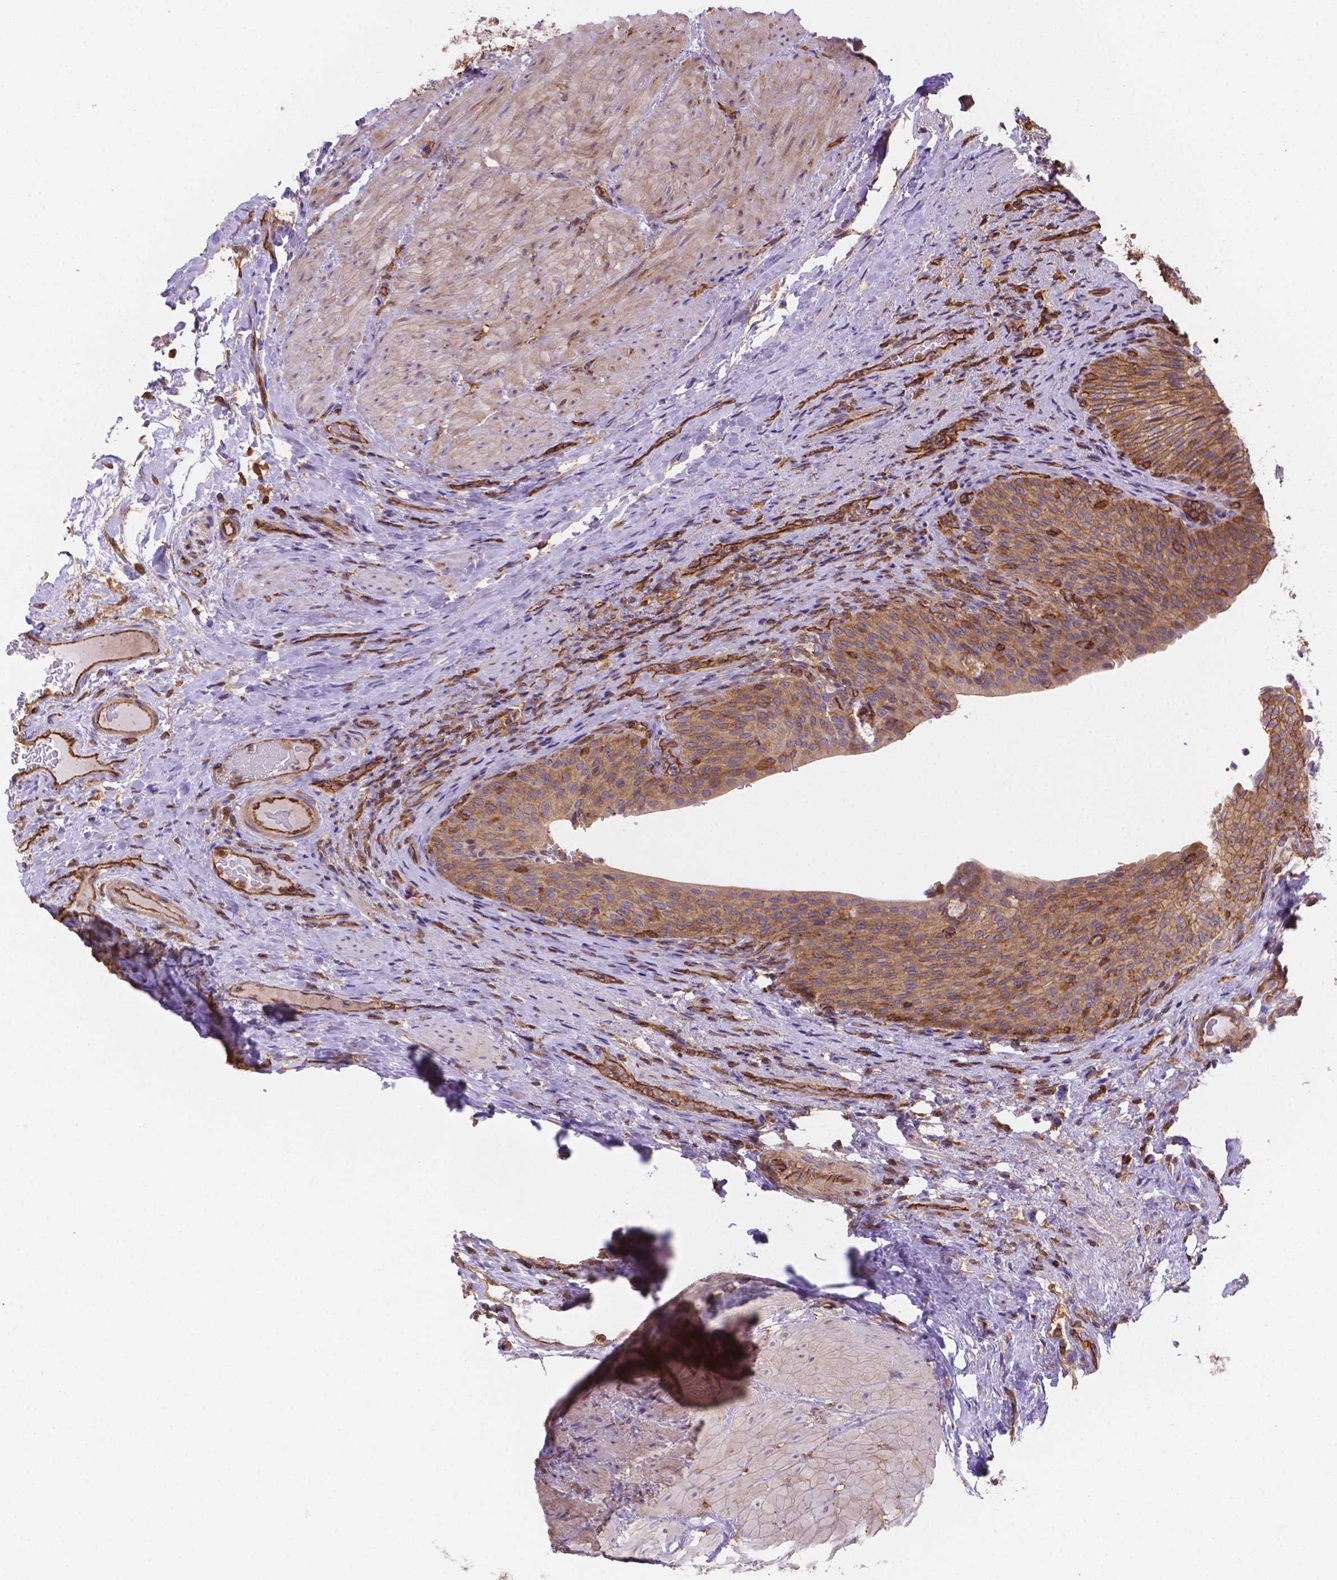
{"staining": {"intensity": "moderate", "quantity": ">75%", "location": "cytoplasmic/membranous"}, "tissue": "urinary bladder", "cell_type": "Urothelial cells", "image_type": "normal", "snomed": [{"axis": "morphology", "description": "Normal tissue, NOS"}, {"axis": "topography", "description": "Urinary bladder"}, {"axis": "topography", "description": "Peripheral nerve tissue"}], "caption": "Immunohistochemistry of normal urinary bladder exhibits medium levels of moderate cytoplasmic/membranous expression in about >75% of urothelial cells. The protein is shown in brown color, while the nuclei are stained blue.", "gene": "DMWD", "patient": {"sex": "male", "age": 66}}